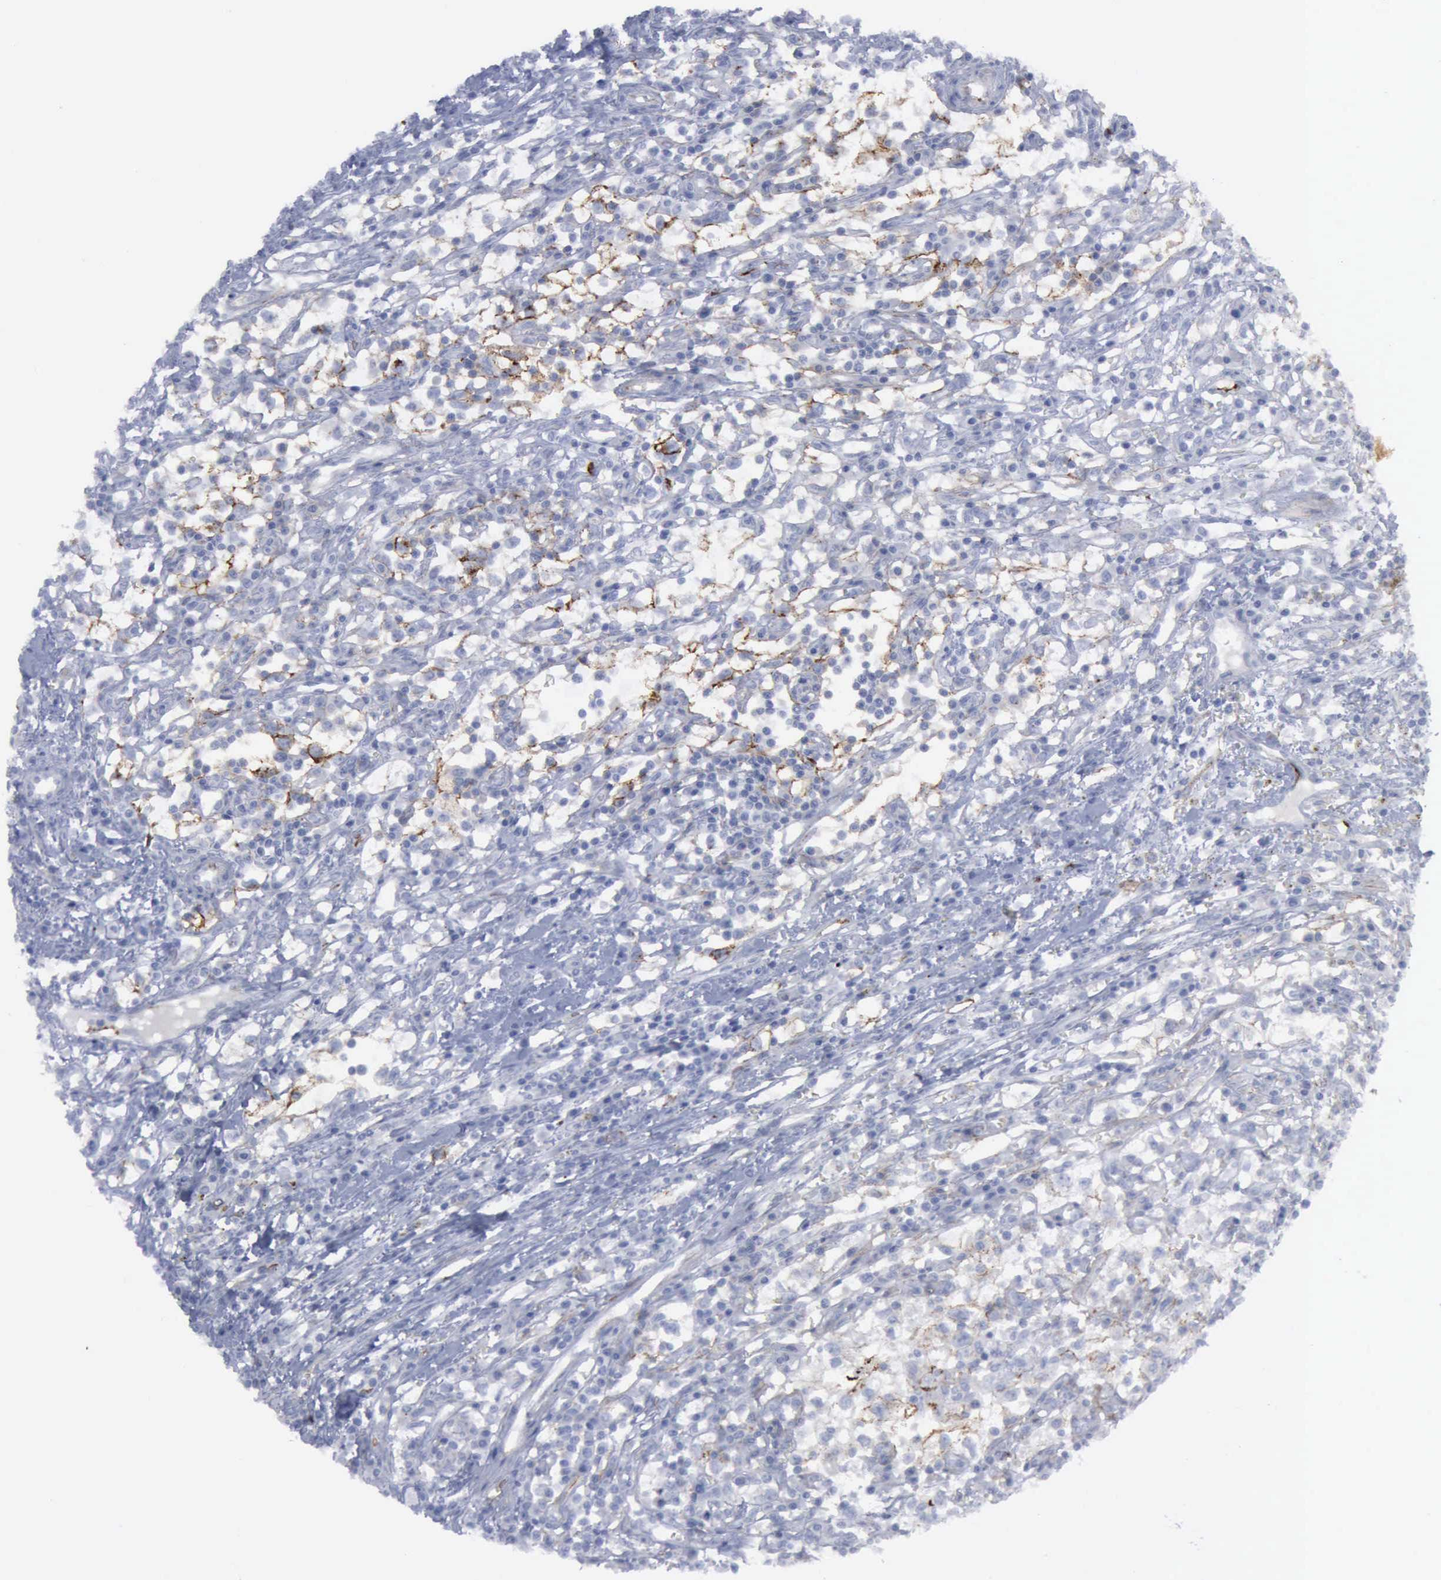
{"staining": {"intensity": "negative", "quantity": "none", "location": "none"}, "tissue": "renal cancer", "cell_type": "Tumor cells", "image_type": "cancer", "snomed": [{"axis": "morphology", "description": "Adenocarcinoma, NOS"}, {"axis": "topography", "description": "Kidney"}], "caption": "A photomicrograph of human renal cancer is negative for staining in tumor cells.", "gene": "VCAM1", "patient": {"sex": "male", "age": 82}}